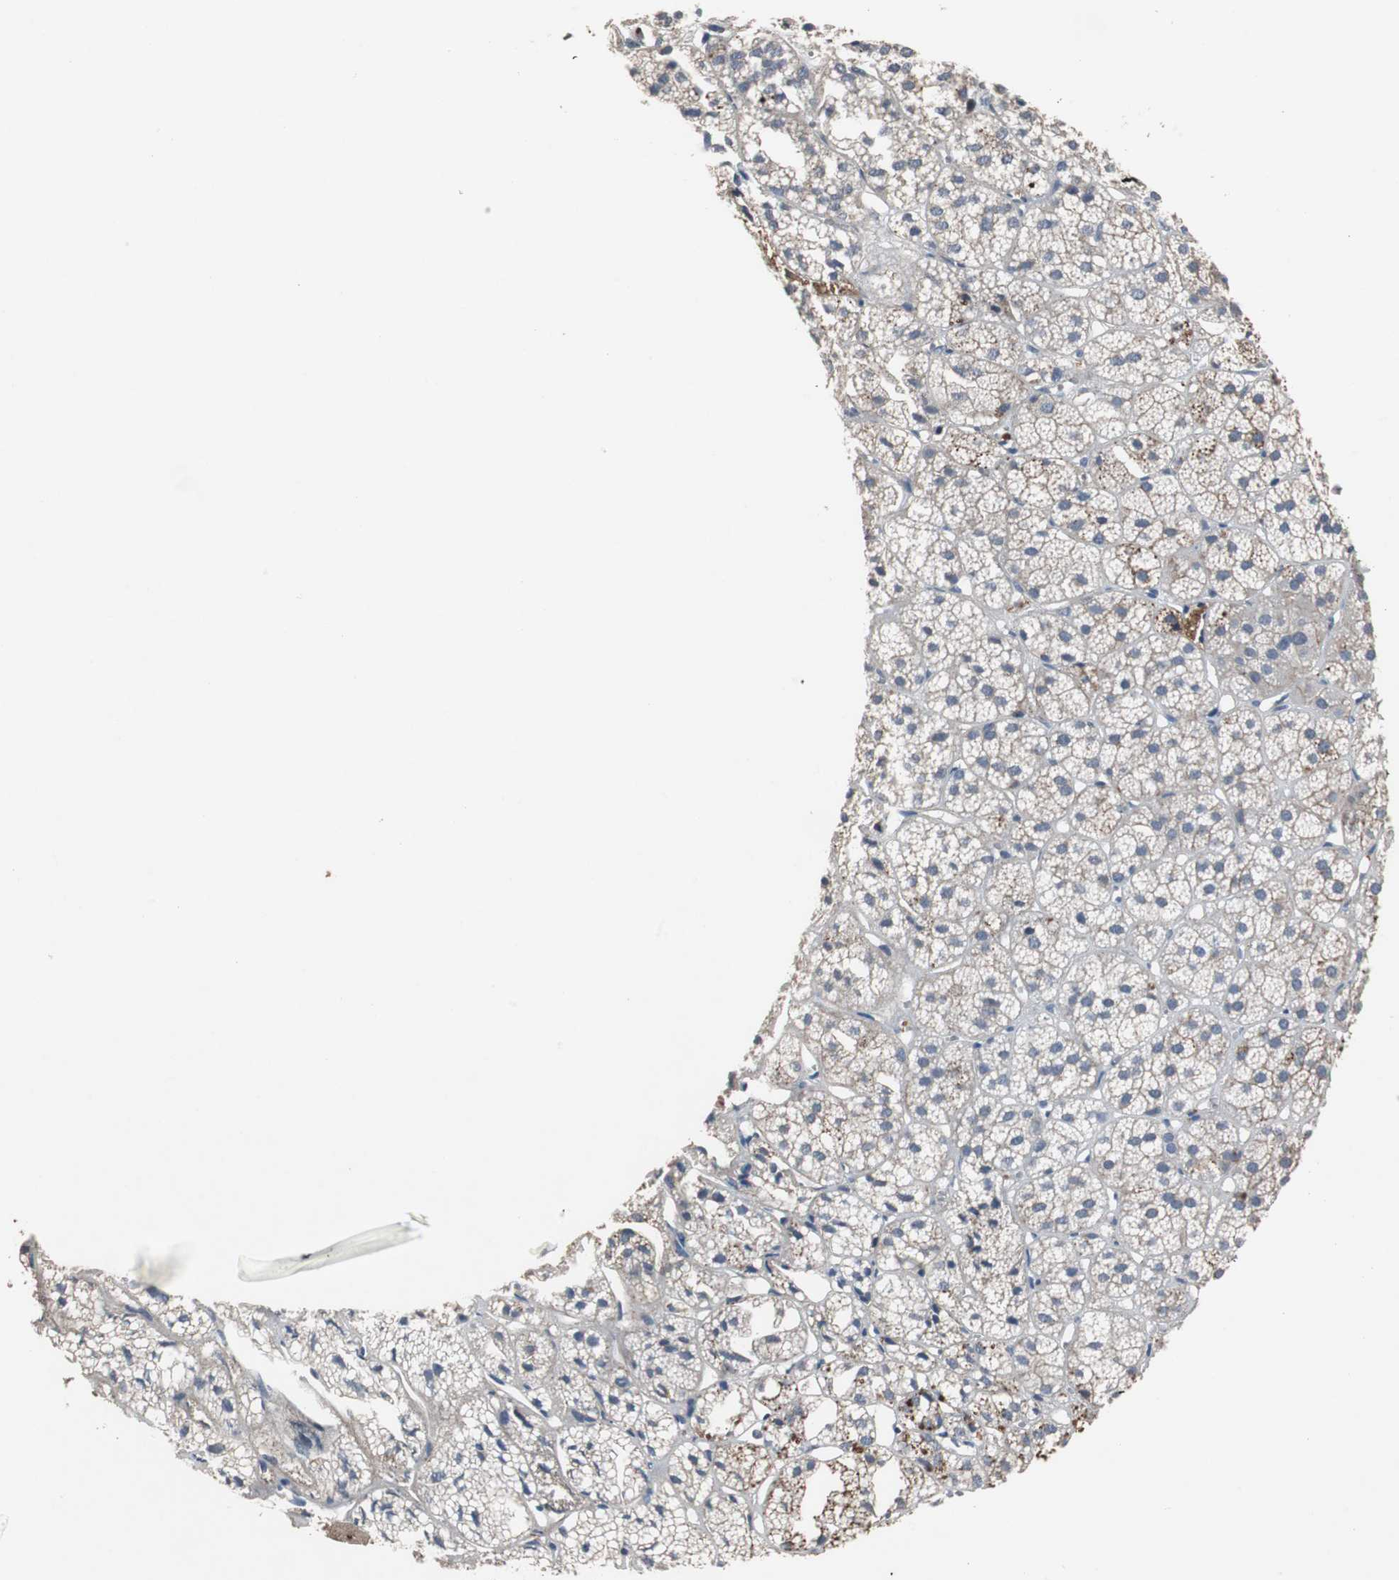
{"staining": {"intensity": "moderate", "quantity": "<25%", "location": "cytoplasmic/membranous"}, "tissue": "adrenal gland", "cell_type": "Glandular cells", "image_type": "normal", "snomed": [{"axis": "morphology", "description": "Normal tissue, NOS"}, {"axis": "topography", "description": "Adrenal gland"}], "caption": "Human adrenal gland stained for a protein (brown) demonstrates moderate cytoplasmic/membranous positive positivity in about <25% of glandular cells.", "gene": "SORT1", "patient": {"sex": "female", "age": 71}}